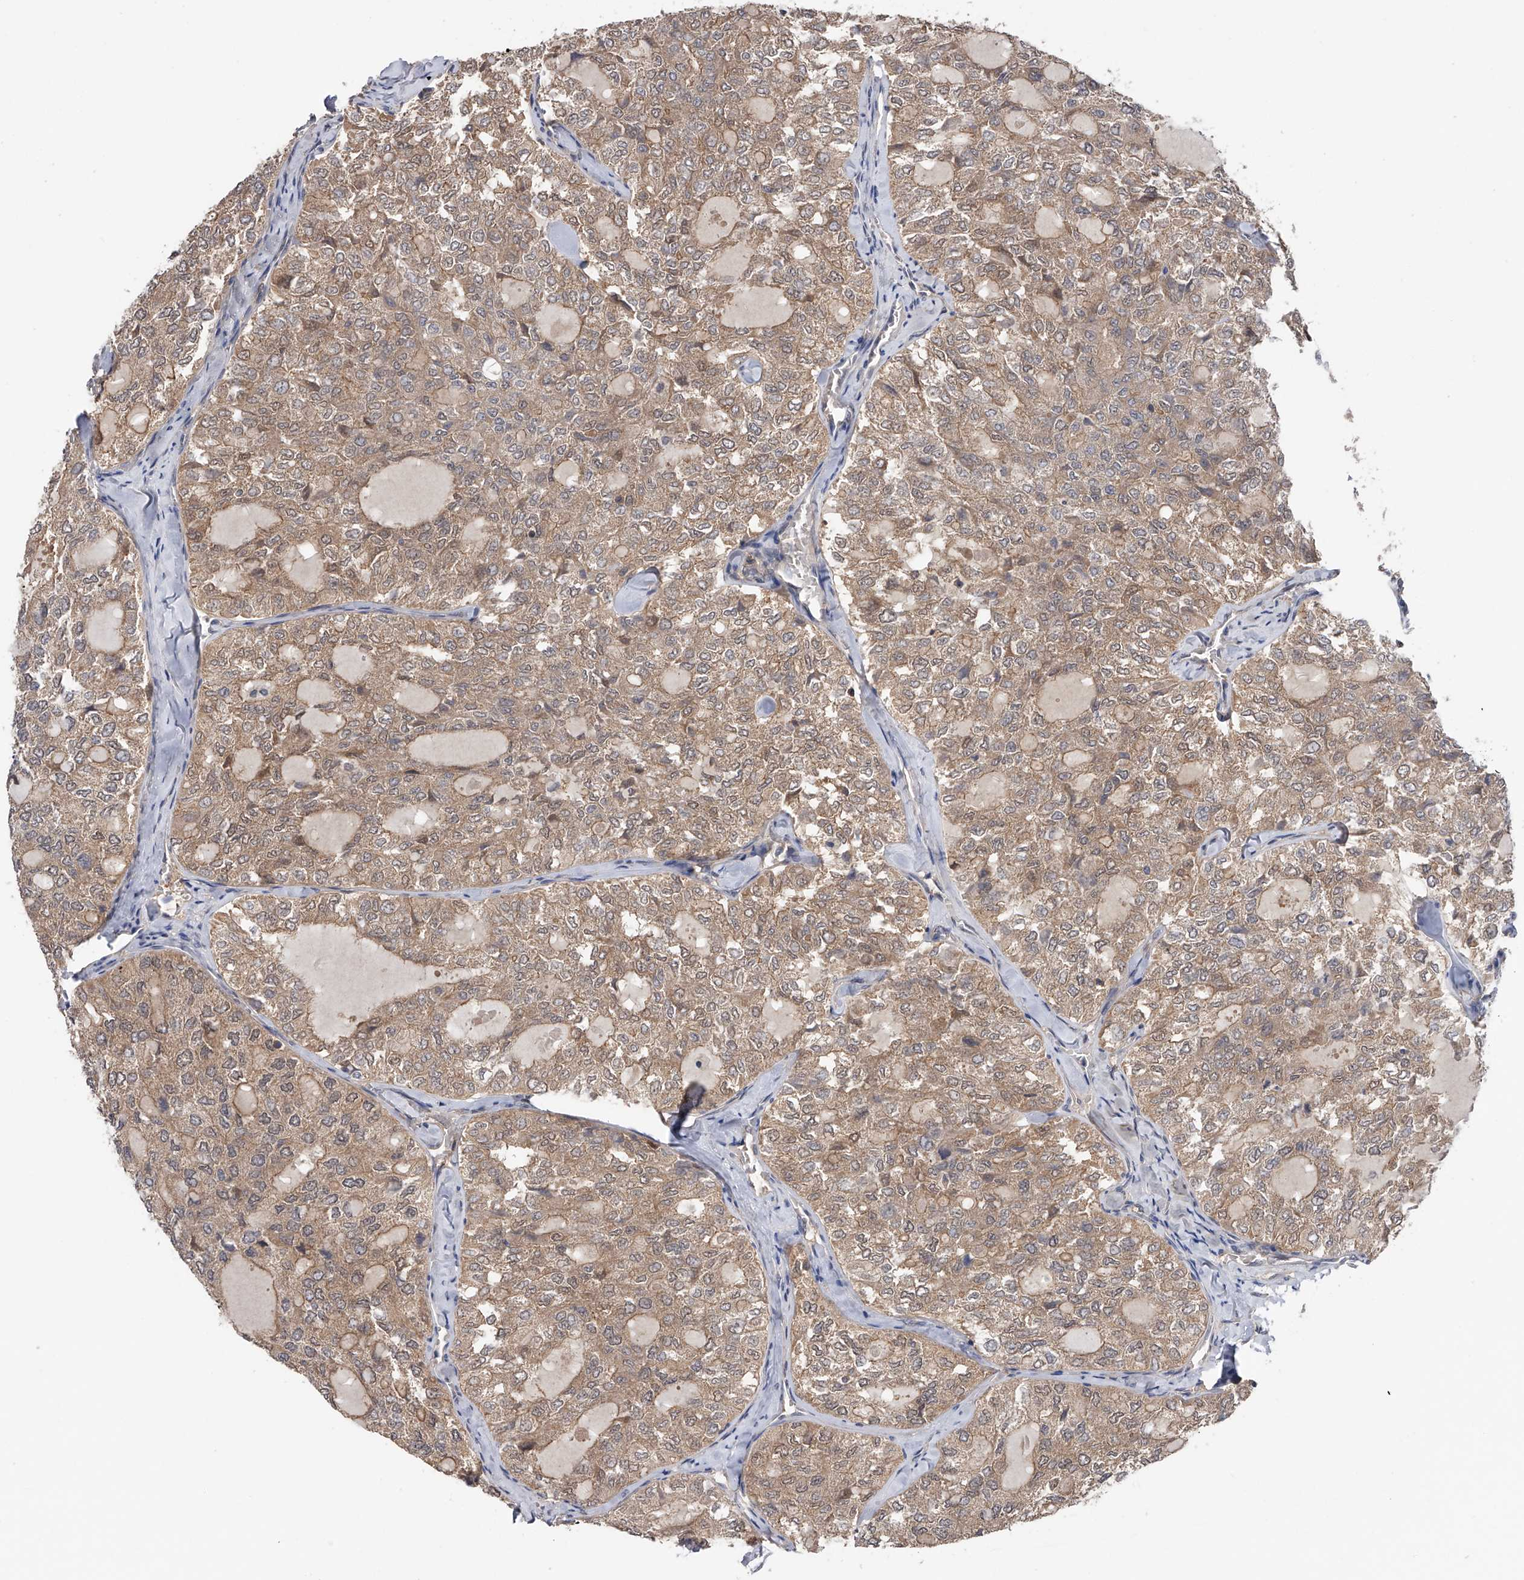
{"staining": {"intensity": "weak", "quantity": ">75%", "location": "cytoplasmic/membranous"}, "tissue": "thyroid cancer", "cell_type": "Tumor cells", "image_type": "cancer", "snomed": [{"axis": "morphology", "description": "Follicular adenoma carcinoma, NOS"}, {"axis": "topography", "description": "Thyroid gland"}], "caption": "Weak cytoplasmic/membranous protein staining is appreciated in about >75% of tumor cells in thyroid cancer (follicular adenoma carcinoma). (DAB IHC, brown staining for protein, blue staining for nuclei).", "gene": "CFAP298", "patient": {"sex": "male", "age": 75}}